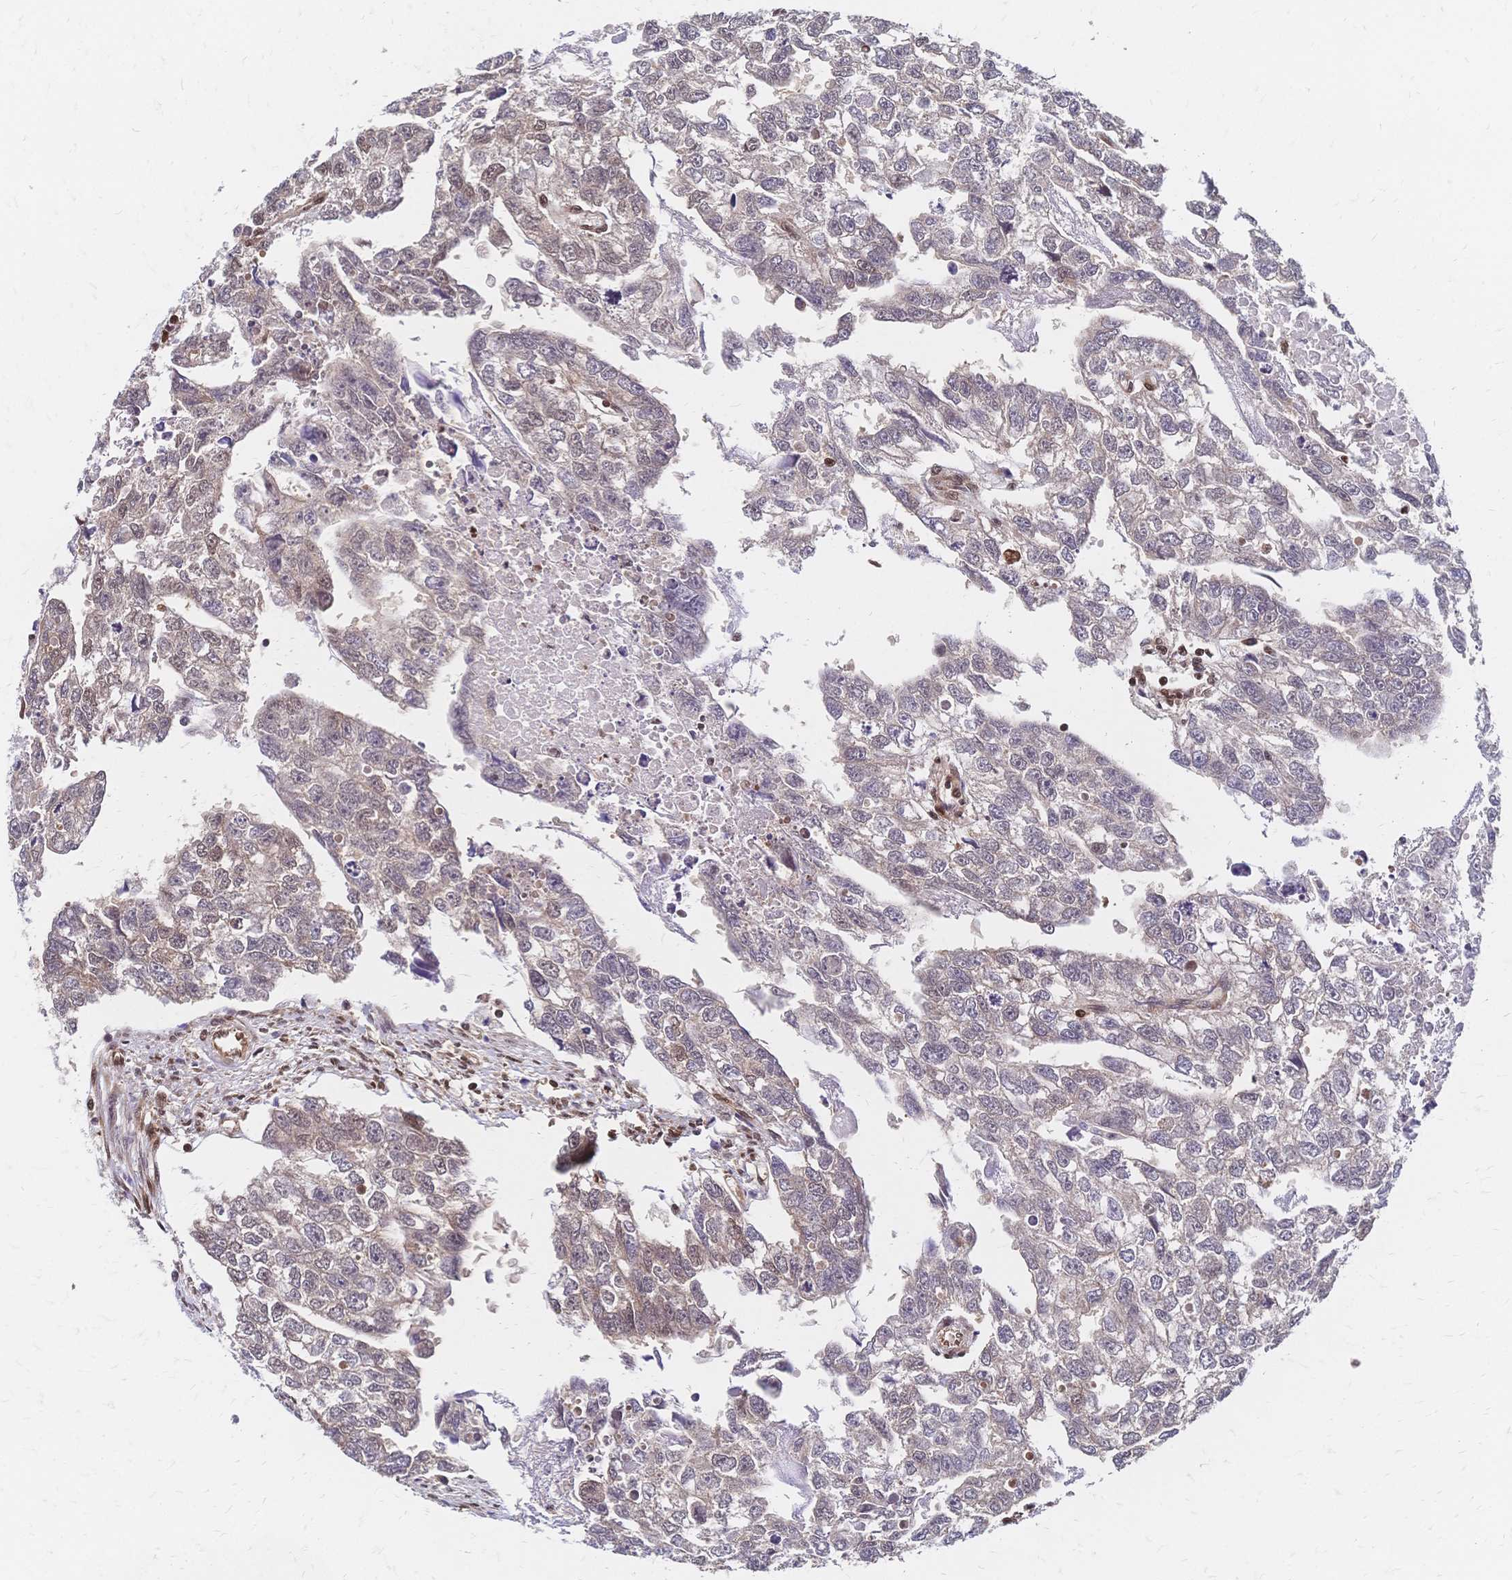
{"staining": {"intensity": "weak", "quantity": "<25%", "location": "cytoplasmic/membranous,nuclear"}, "tissue": "testis cancer", "cell_type": "Tumor cells", "image_type": "cancer", "snomed": [{"axis": "morphology", "description": "Carcinoma, Embryonal, NOS"}, {"axis": "morphology", "description": "Teratoma, malignant, NOS"}, {"axis": "topography", "description": "Testis"}], "caption": "IHC histopathology image of neoplastic tissue: human testis cancer stained with DAB (3,3'-diaminobenzidine) shows no significant protein positivity in tumor cells.", "gene": "HDGF", "patient": {"sex": "male", "age": 44}}